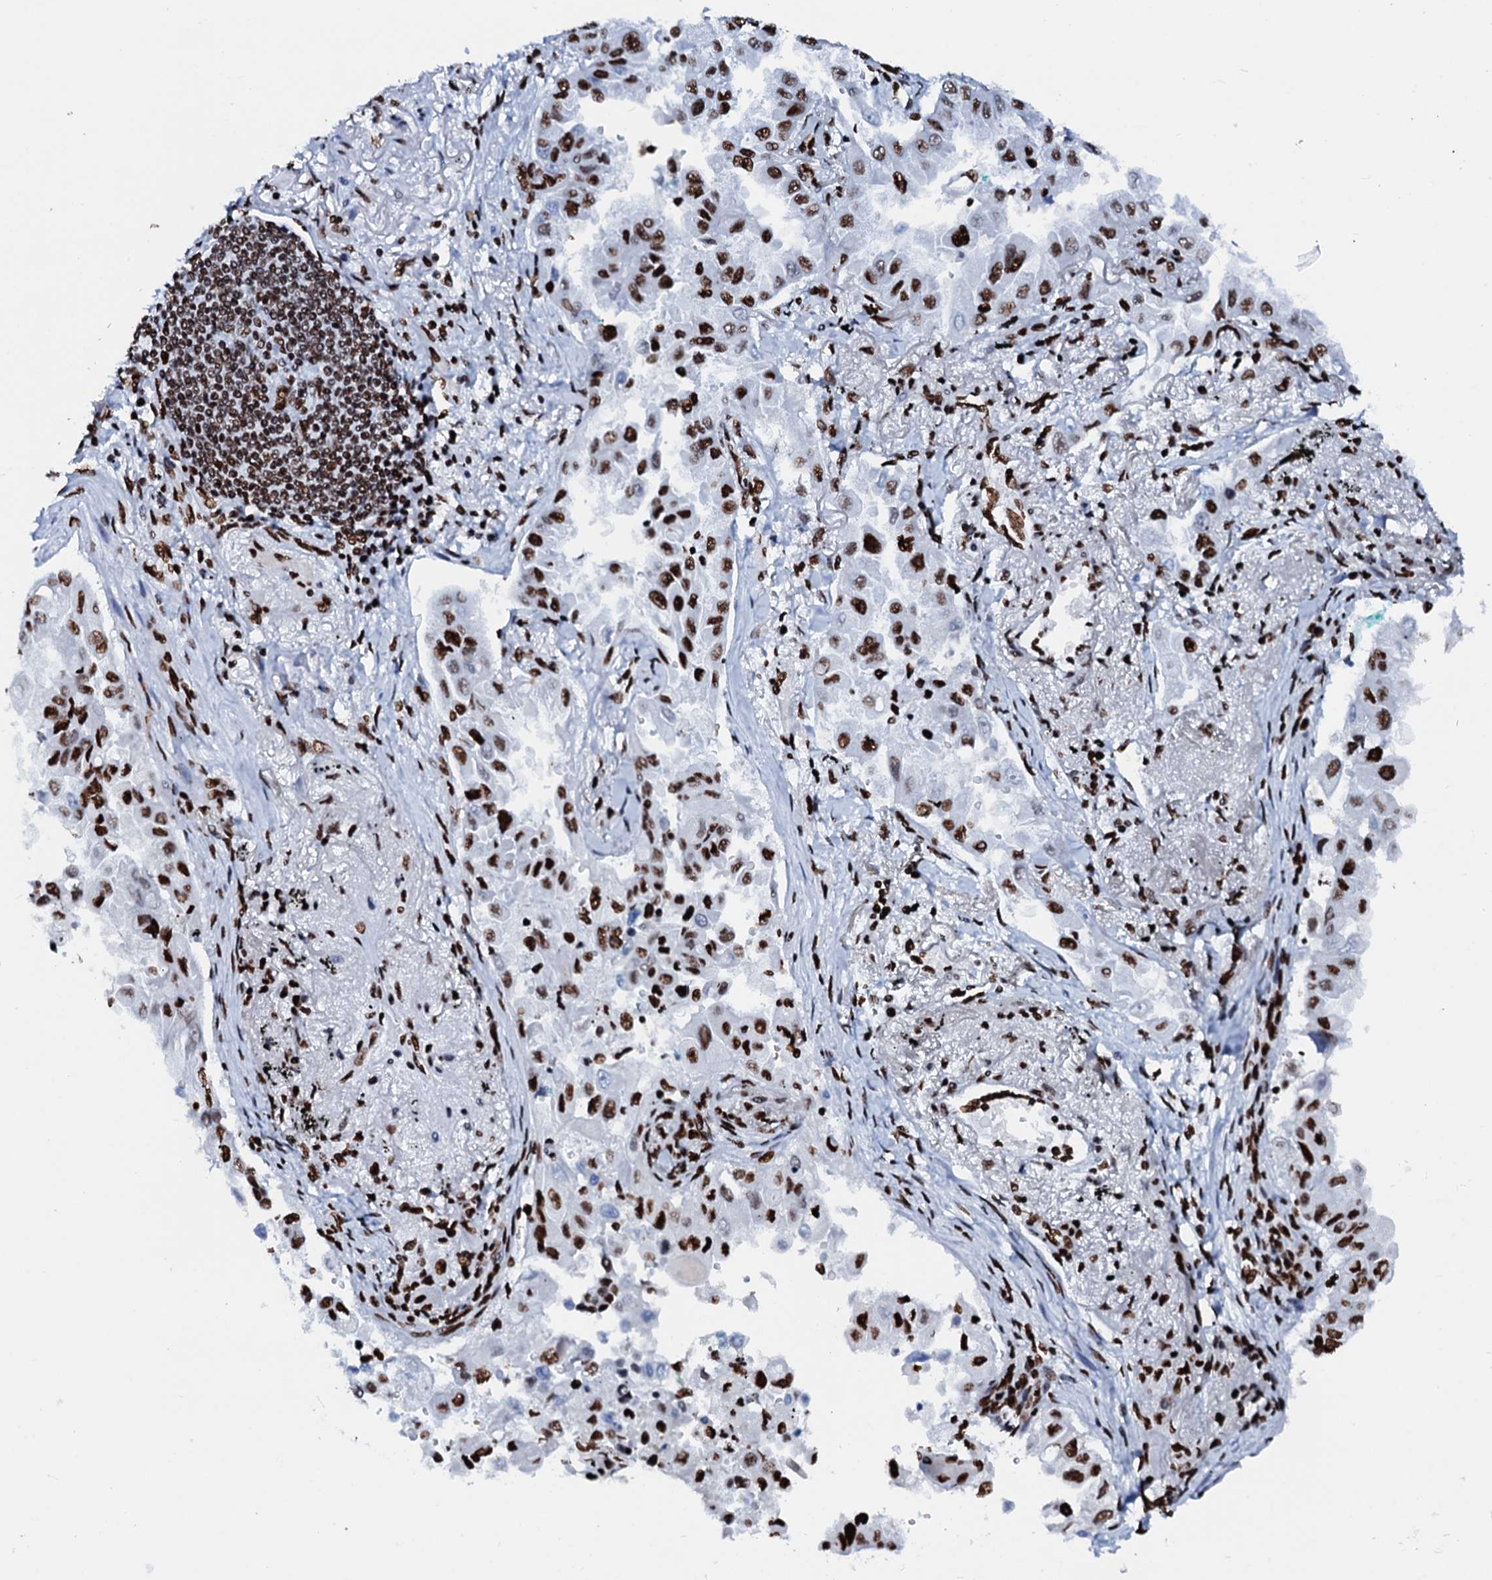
{"staining": {"intensity": "strong", "quantity": ">75%", "location": "nuclear"}, "tissue": "lung cancer", "cell_type": "Tumor cells", "image_type": "cancer", "snomed": [{"axis": "morphology", "description": "Adenocarcinoma, NOS"}, {"axis": "topography", "description": "Lung"}], "caption": "Immunohistochemistry (DAB (3,3'-diaminobenzidine)) staining of lung cancer shows strong nuclear protein expression in about >75% of tumor cells.", "gene": "RALY", "patient": {"sex": "female", "age": 67}}